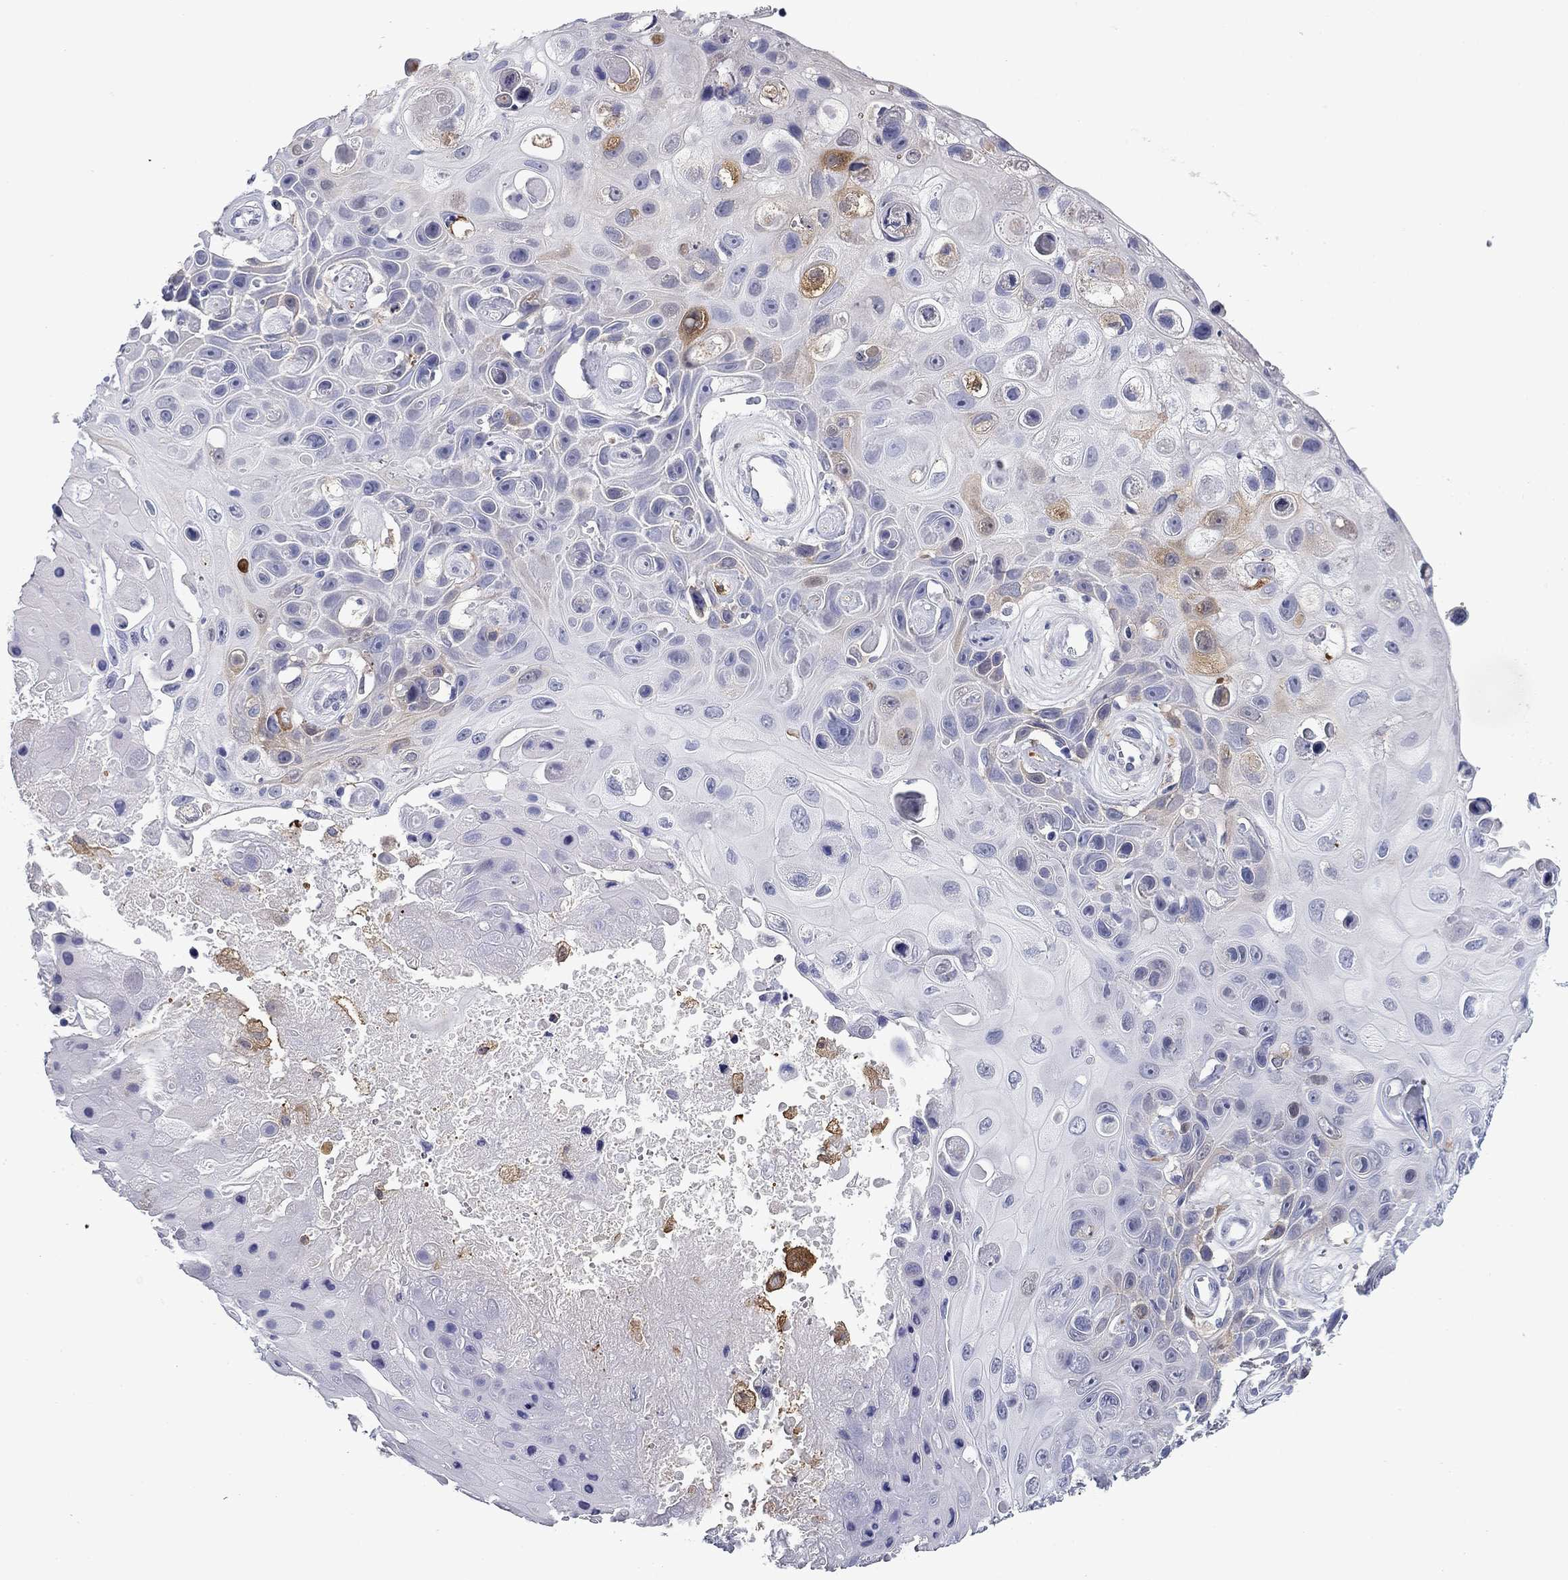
{"staining": {"intensity": "negative", "quantity": "none", "location": "none"}, "tissue": "skin cancer", "cell_type": "Tumor cells", "image_type": "cancer", "snomed": [{"axis": "morphology", "description": "Squamous cell carcinoma, NOS"}, {"axis": "topography", "description": "Skin"}], "caption": "This is an immunohistochemistry (IHC) photomicrograph of squamous cell carcinoma (skin). There is no positivity in tumor cells.", "gene": "BCL2L14", "patient": {"sex": "male", "age": 82}}